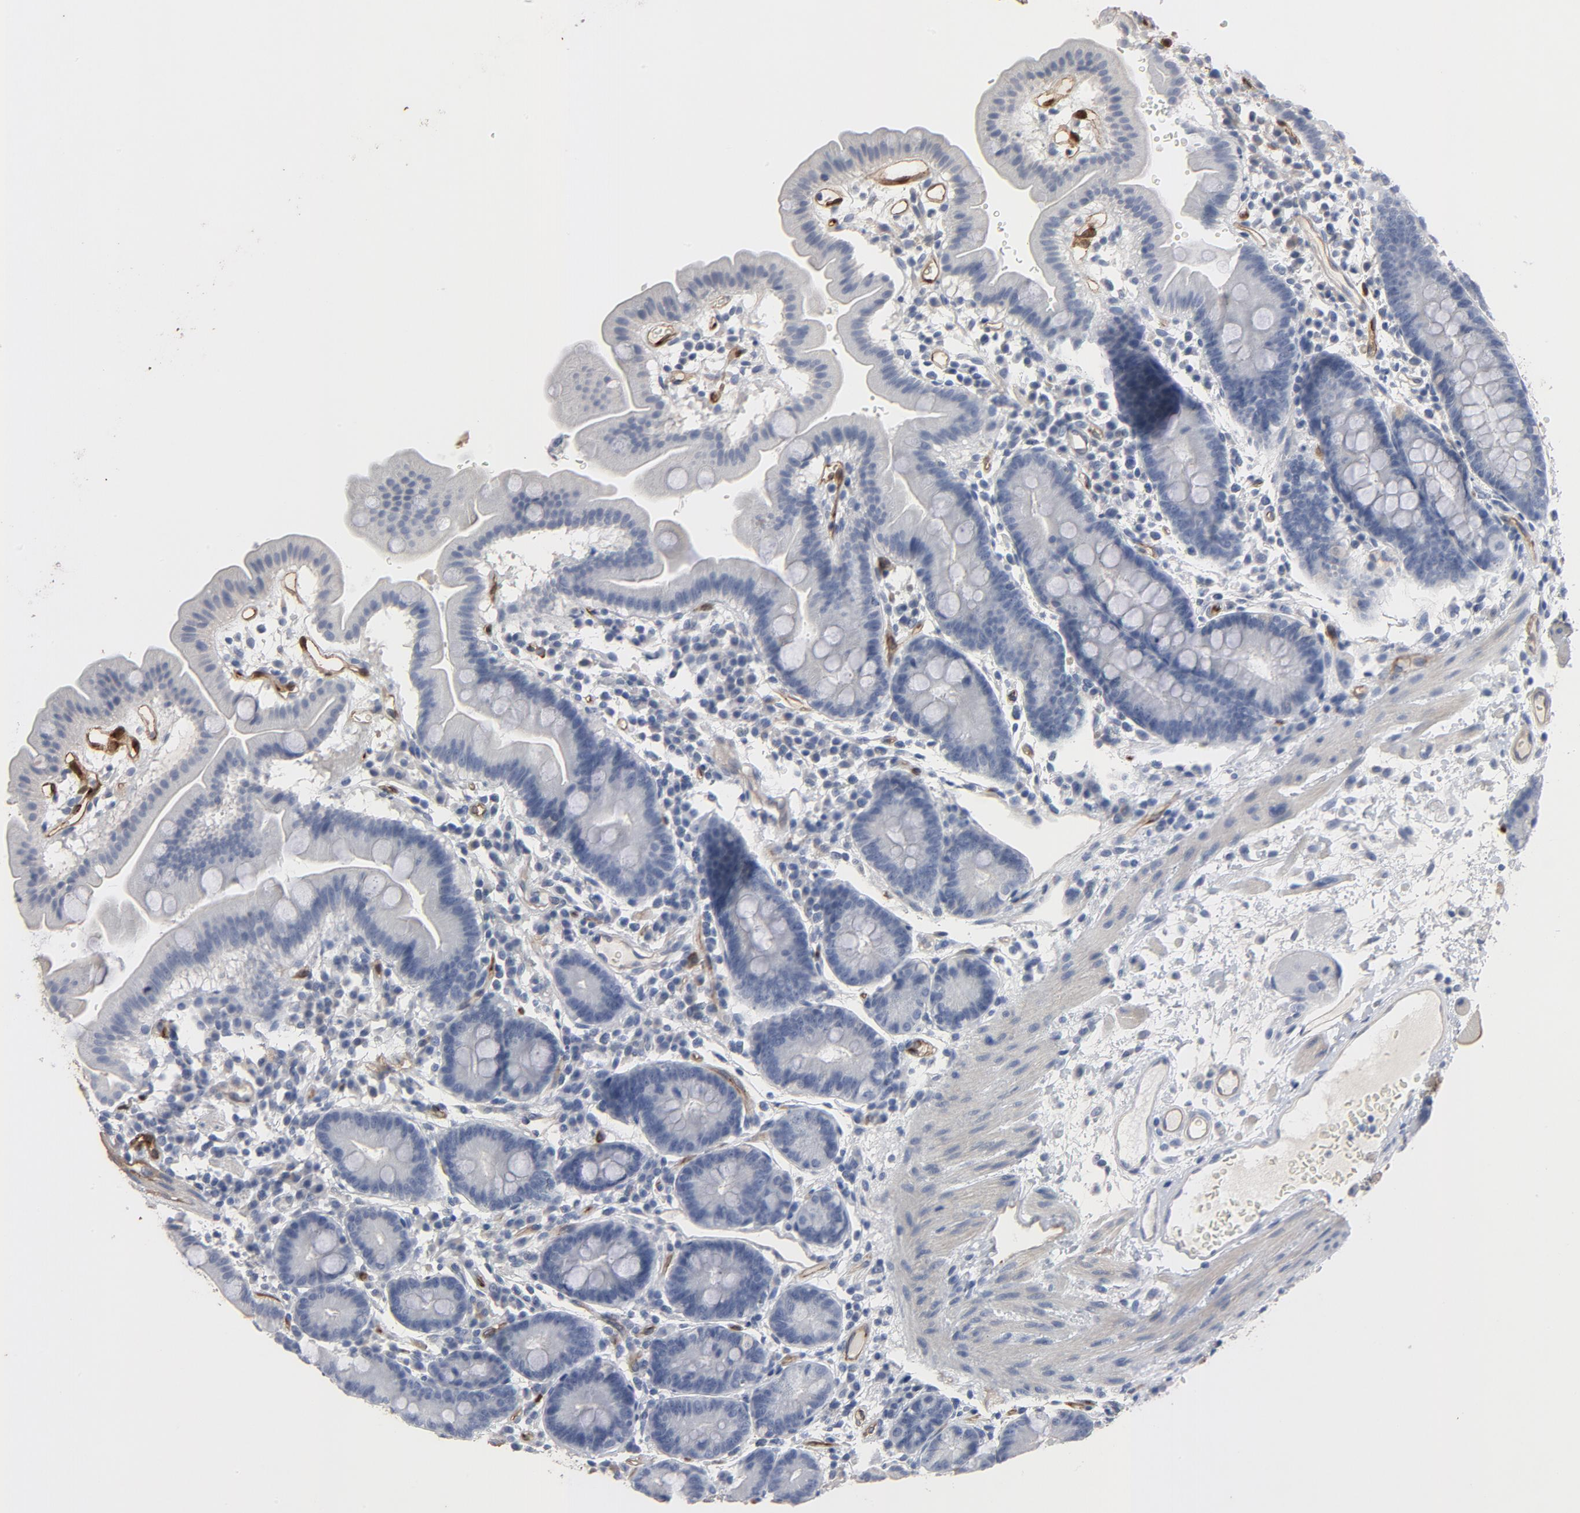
{"staining": {"intensity": "negative", "quantity": "none", "location": "none"}, "tissue": "duodenum", "cell_type": "Glandular cells", "image_type": "normal", "snomed": [{"axis": "morphology", "description": "Normal tissue, NOS"}, {"axis": "topography", "description": "Duodenum"}], "caption": "Immunohistochemical staining of normal human duodenum demonstrates no significant staining in glandular cells.", "gene": "KDR", "patient": {"sex": "male", "age": 50}}